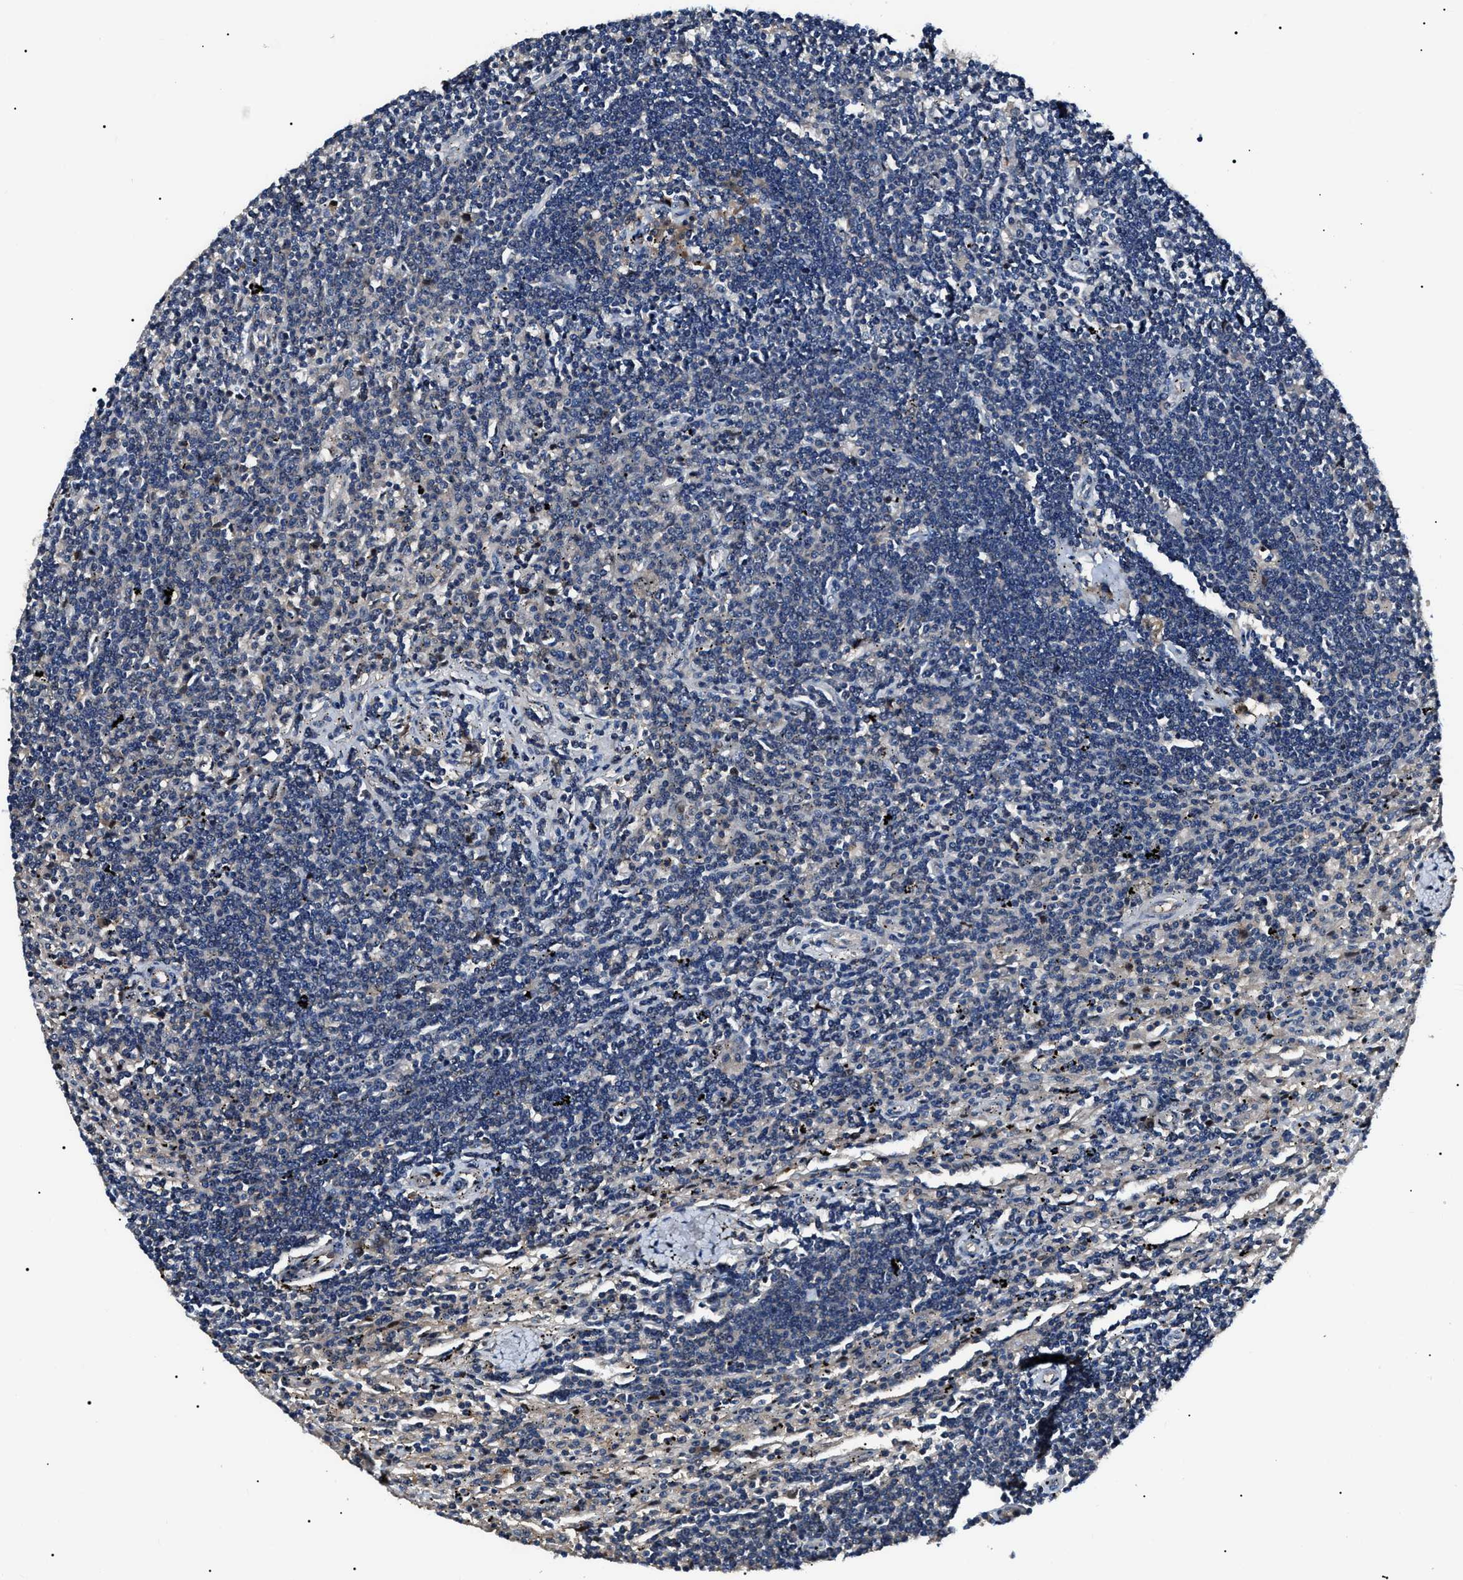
{"staining": {"intensity": "negative", "quantity": "none", "location": "none"}, "tissue": "lymphoma", "cell_type": "Tumor cells", "image_type": "cancer", "snomed": [{"axis": "morphology", "description": "Malignant lymphoma, non-Hodgkin's type, Low grade"}, {"axis": "topography", "description": "Spleen"}], "caption": "This is a image of immunohistochemistry staining of lymphoma, which shows no expression in tumor cells.", "gene": "IFT81", "patient": {"sex": "male", "age": 76}}